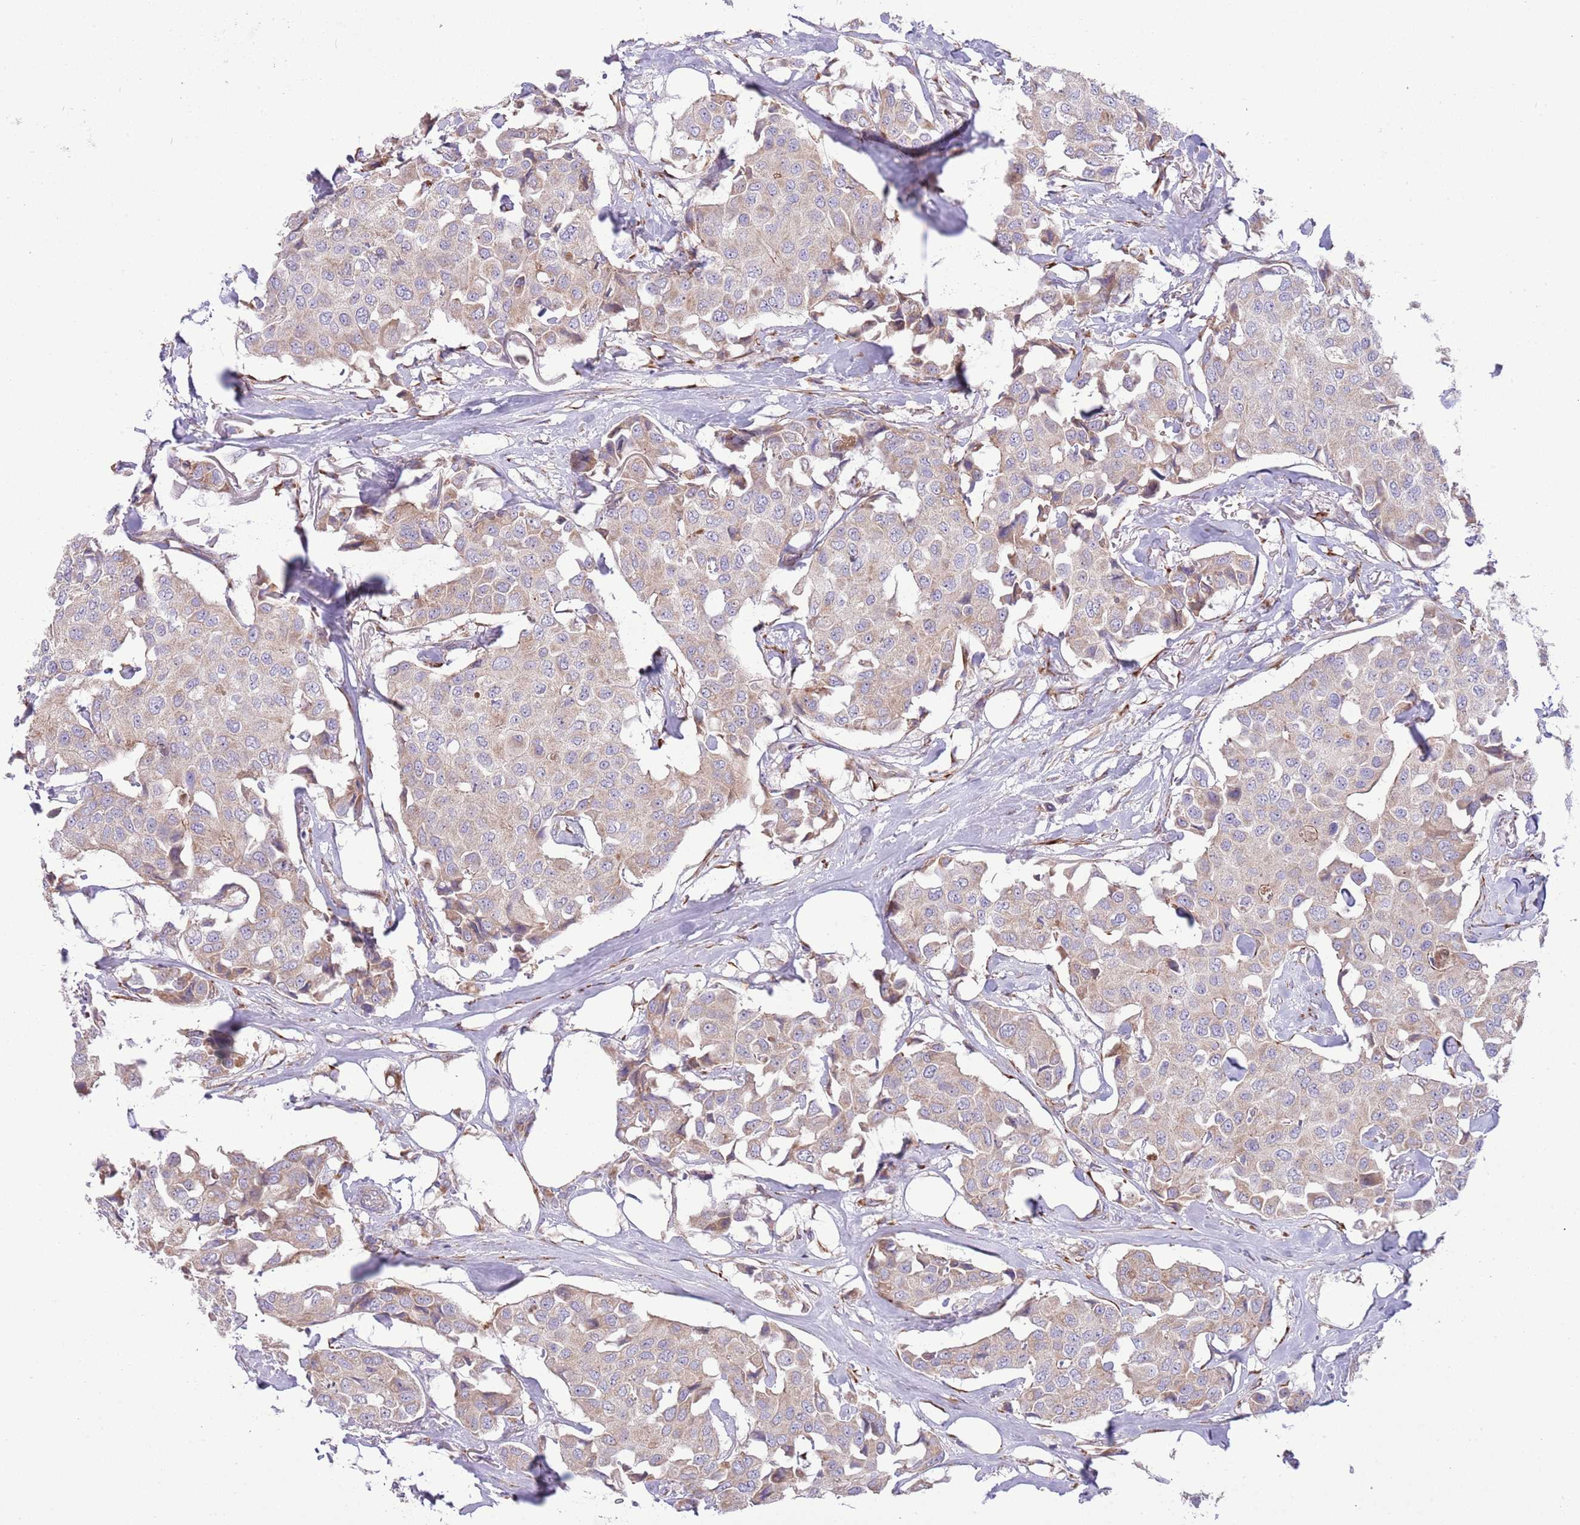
{"staining": {"intensity": "weak", "quantity": ">75%", "location": "cytoplasmic/membranous"}, "tissue": "breast cancer", "cell_type": "Tumor cells", "image_type": "cancer", "snomed": [{"axis": "morphology", "description": "Duct carcinoma"}, {"axis": "topography", "description": "Breast"}], "caption": "Human breast cancer (intraductal carcinoma) stained with a protein marker shows weak staining in tumor cells.", "gene": "TOMM5", "patient": {"sex": "female", "age": 80}}